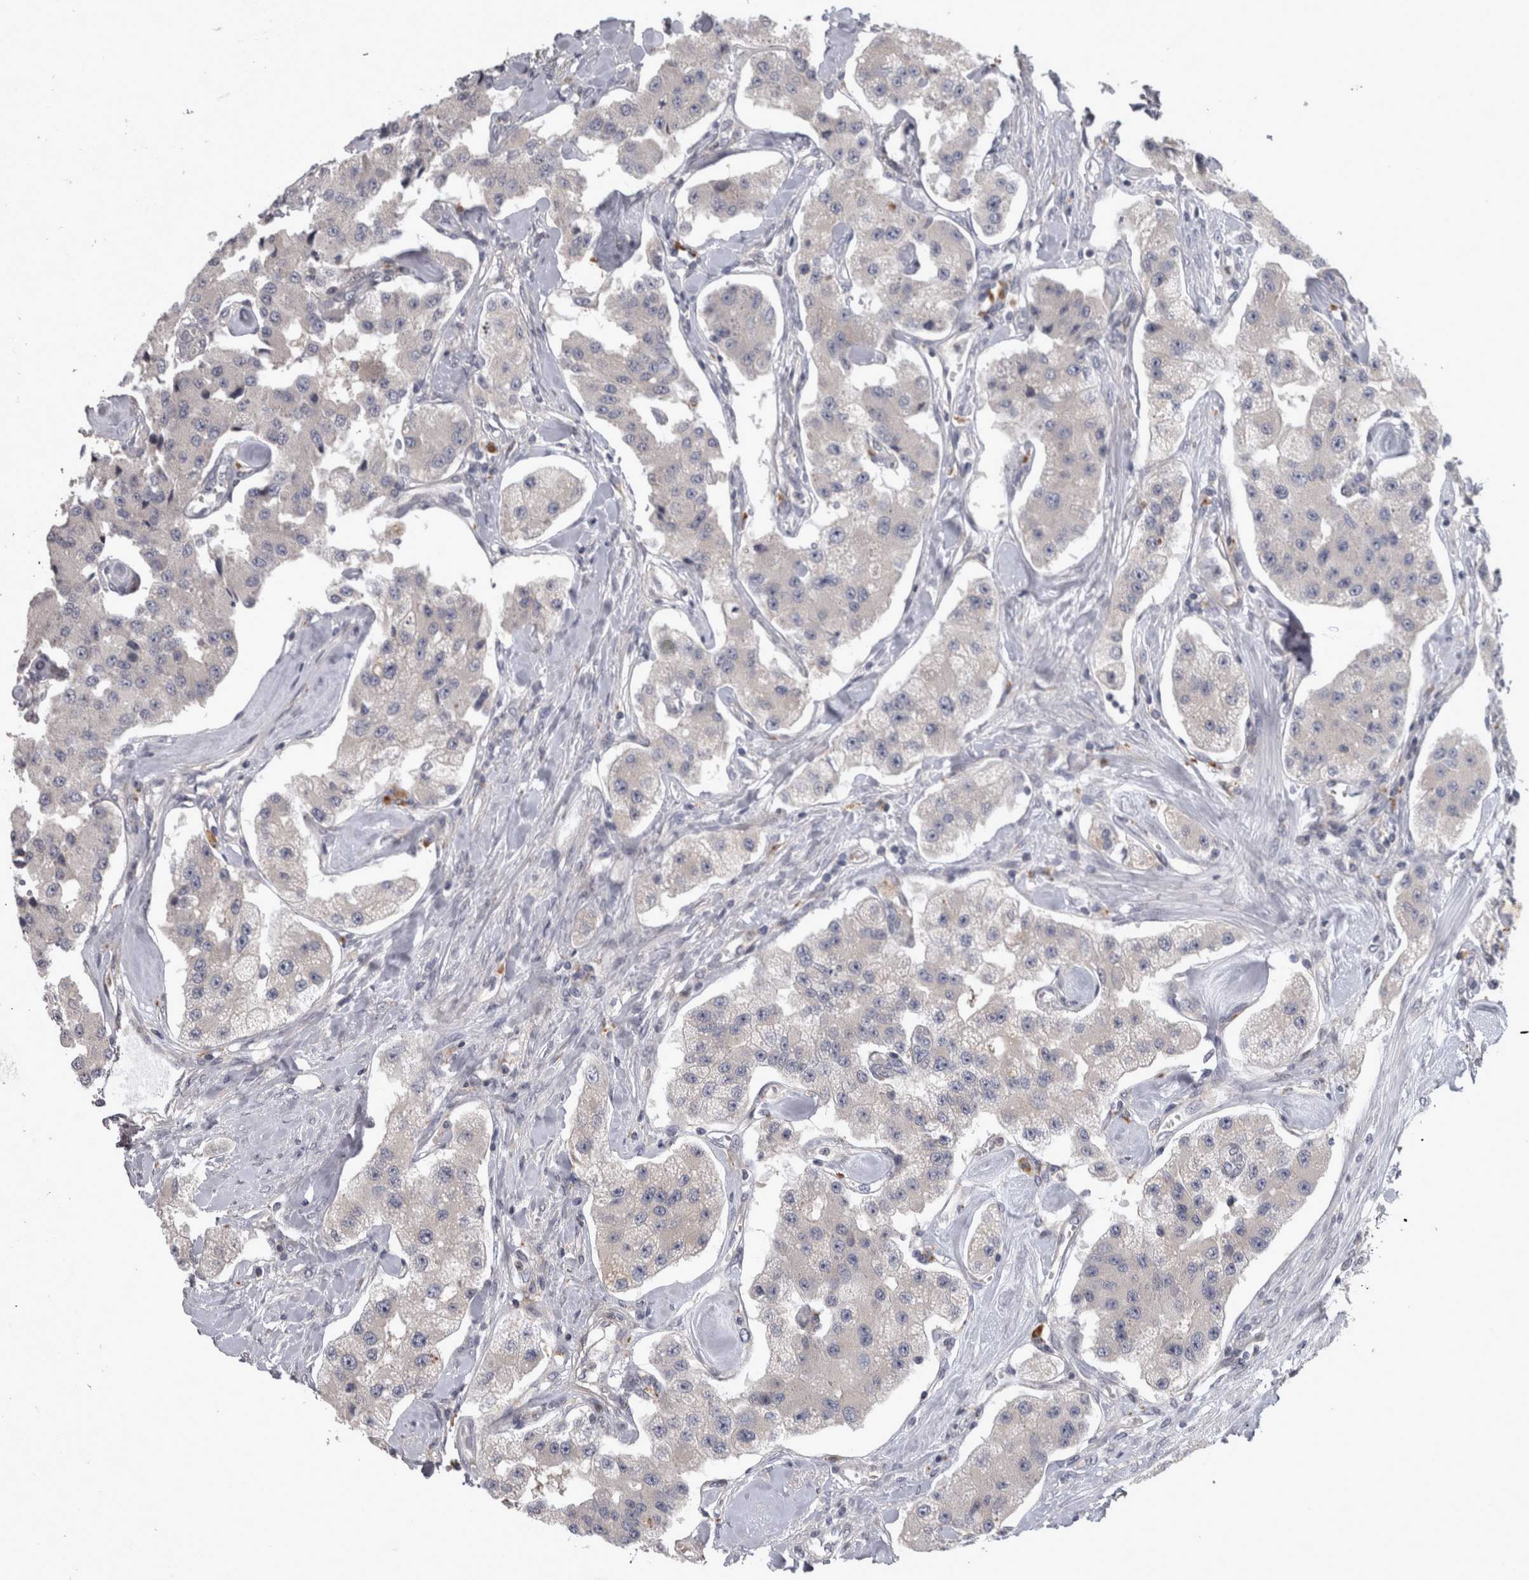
{"staining": {"intensity": "negative", "quantity": "none", "location": "none"}, "tissue": "carcinoid", "cell_type": "Tumor cells", "image_type": "cancer", "snomed": [{"axis": "morphology", "description": "Carcinoid, malignant, NOS"}, {"axis": "topography", "description": "Pancreas"}], "caption": "Protein analysis of carcinoid (malignant) exhibits no significant expression in tumor cells.", "gene": "PRKCI", "patient": {"sex": "male", "age": 41}}